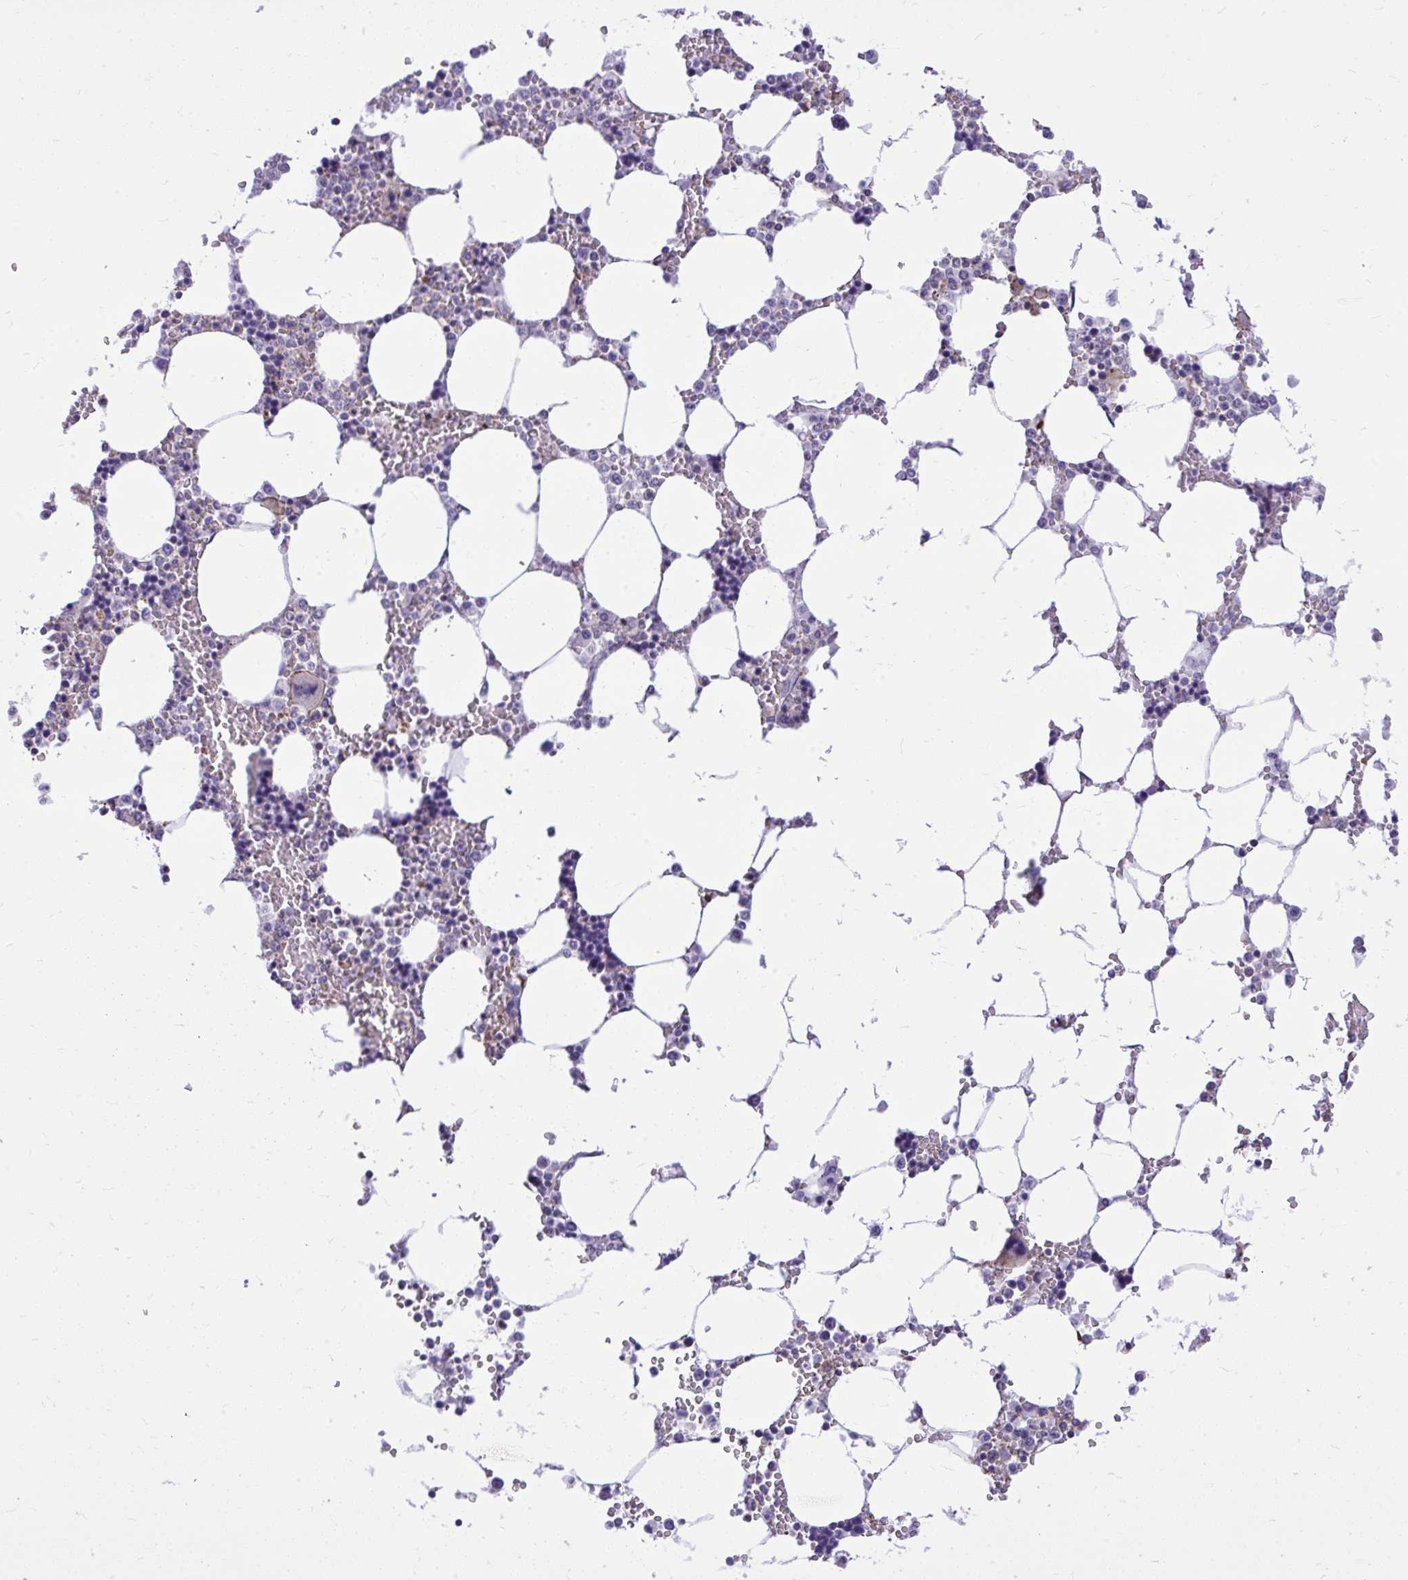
{"staining": {"intensity": "negative", "quantity": "none", "location": "none"}, "tissue": "bone marrow", "cell_type": "Hematopoietic cells", "image_type": "normal", "snomed": [{"axis": "morphology", "description": "Normal tissue, NOS"}, {"axis": "topography", "description": "Bone marrow"}], "caption": "Bone marrow stained for a protein using immunohistochemistry (IHC) exhibits no staining hematopoietic cells.", "gene": "GRK4", "patient": {"sex": "male", "age": 64}}